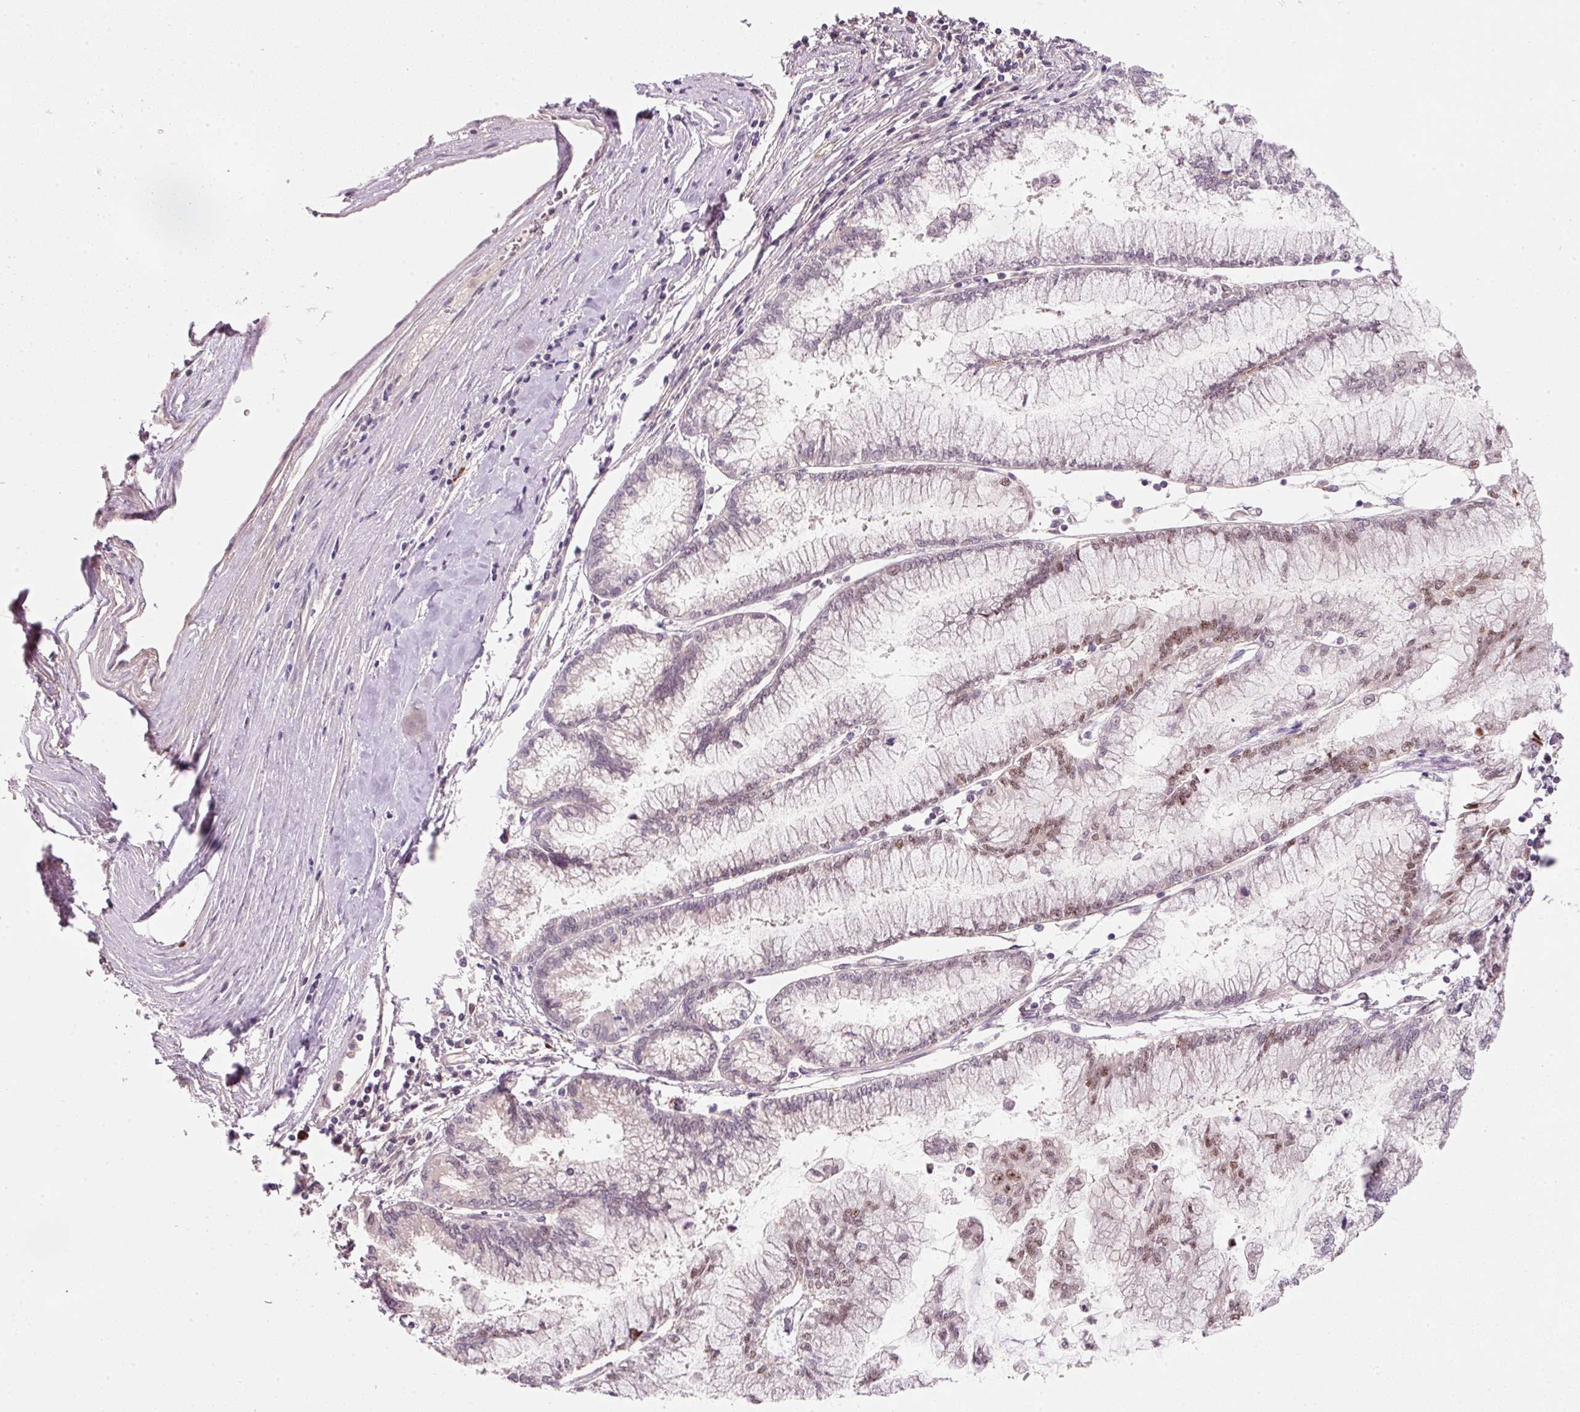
{"staining": {"intensity": "weak", "quantity": "<25%", "location": "cytoplasmic/membranous"}, "tissue": "pancreatic cancer", "cell_type": "Tumor cells", "image_type": "cancer", "snomed": [{"axis": "morphology", "description": "Adenocarcinoma, NOS"}, {"axis": "topography", "description": "Pancreas"}], "caption": "Immunohistochemistry histopathology image of neoplastic tissue: human pancreatic cancer (adenocarcinoma) stained with DAB (3,3'-diaminobenzidine) shows no significant protein staining in tumor cells. (Stains: DAB (3,3'-diaminobenzidine) IHC with hematoxylin counter stain, Microscopy: brightfield microscopy at high magnification).", "gene": "TIRAP", "patient": {"sex": "male", "age": 73}}